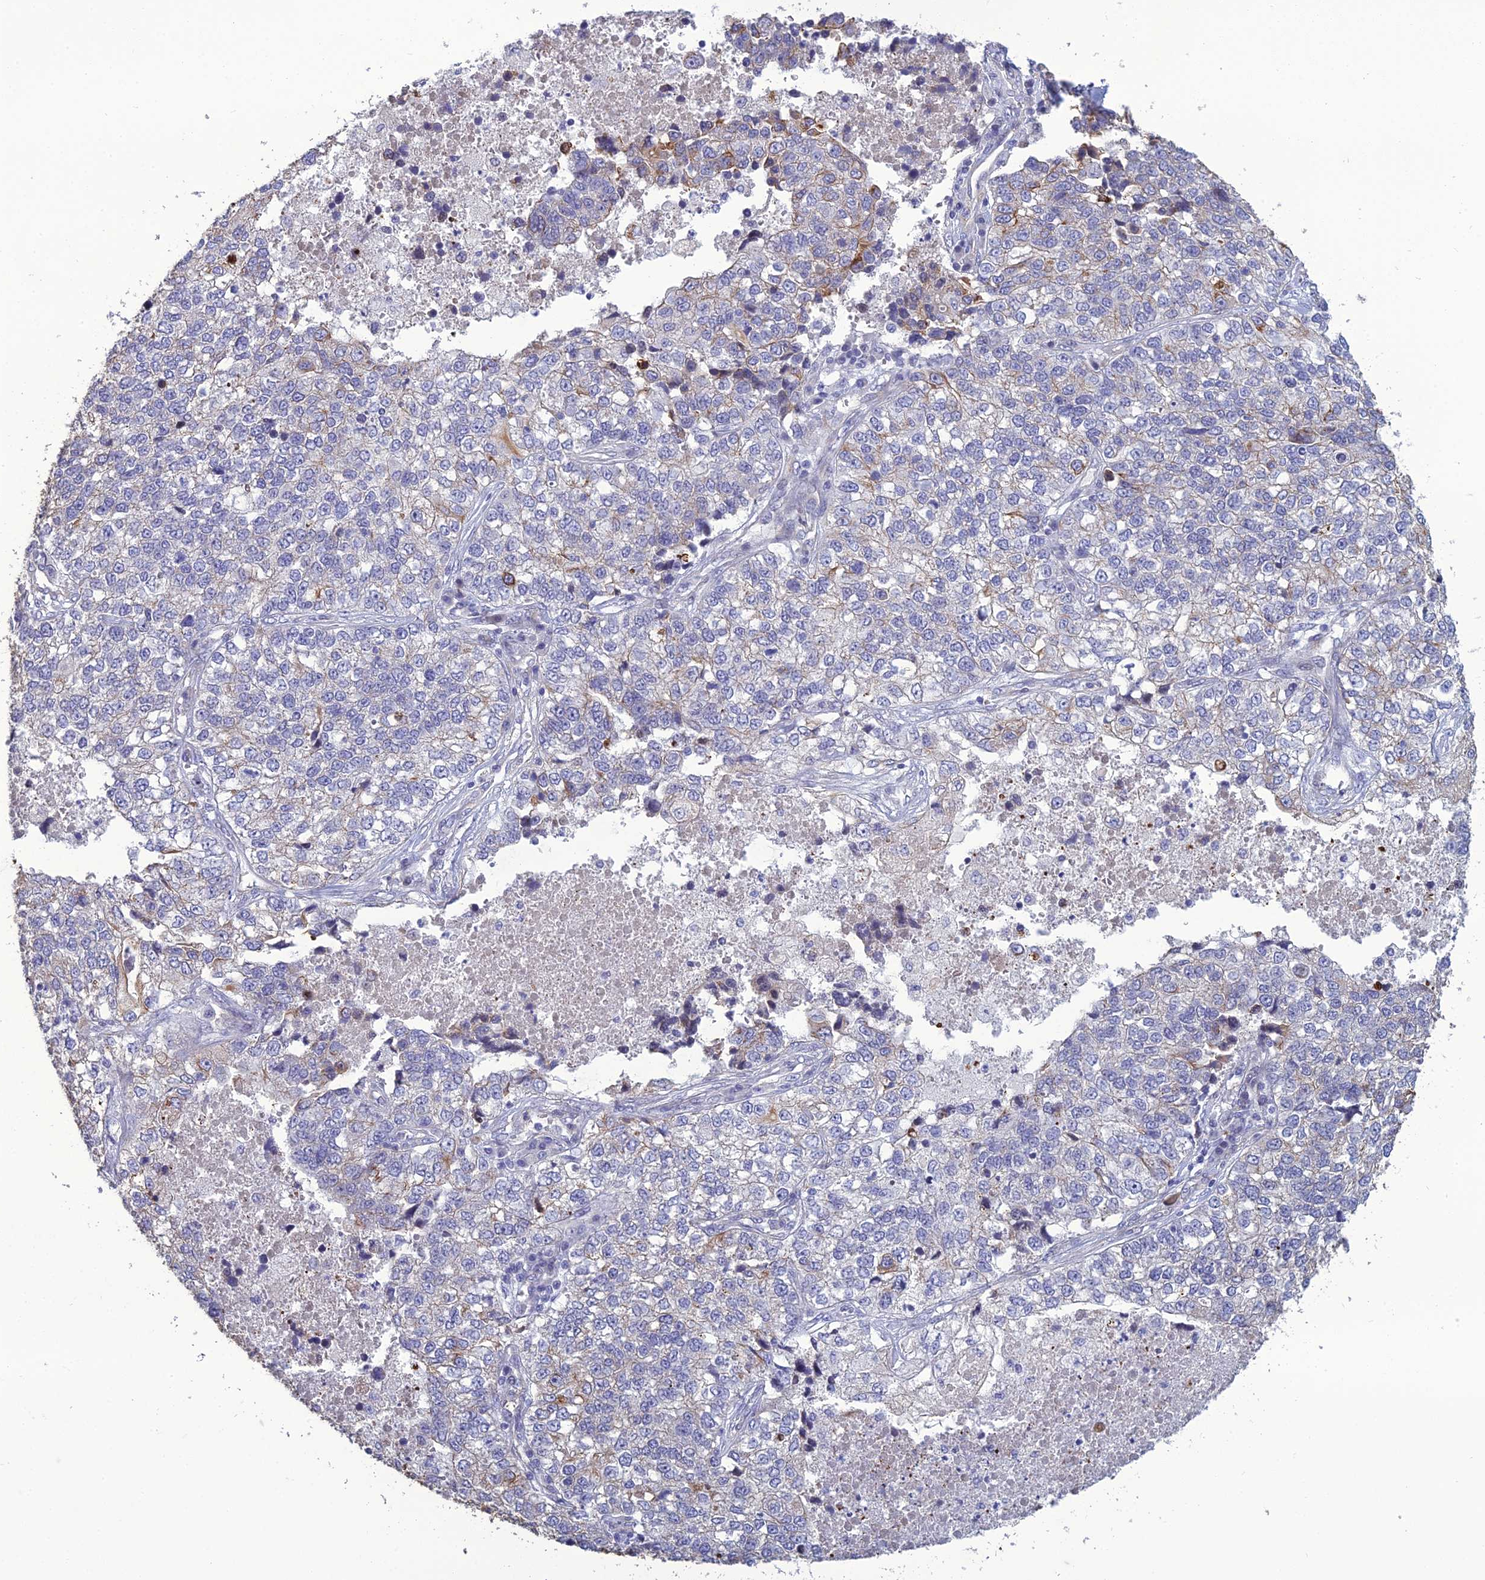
{"staining": {"intensity": "weak", "quantity": "<25%", "location": "cytoplasmic/membranous"}, "tissue": "lung cancer", "cell_type": "Tumor cells", "image_type": "cancer", "snomed": [{"axis": "morphology", "description": "Adenocarcinoma, NOS"}, {"axis": "topography", "description": "Lung"}], "caption": "IHC histopathology image of lung cancer stained for a protein (brown), which shows no expression in tumor cells.", "gene": "LZTS2", "patient": {"sex": "male", "age": 49}}